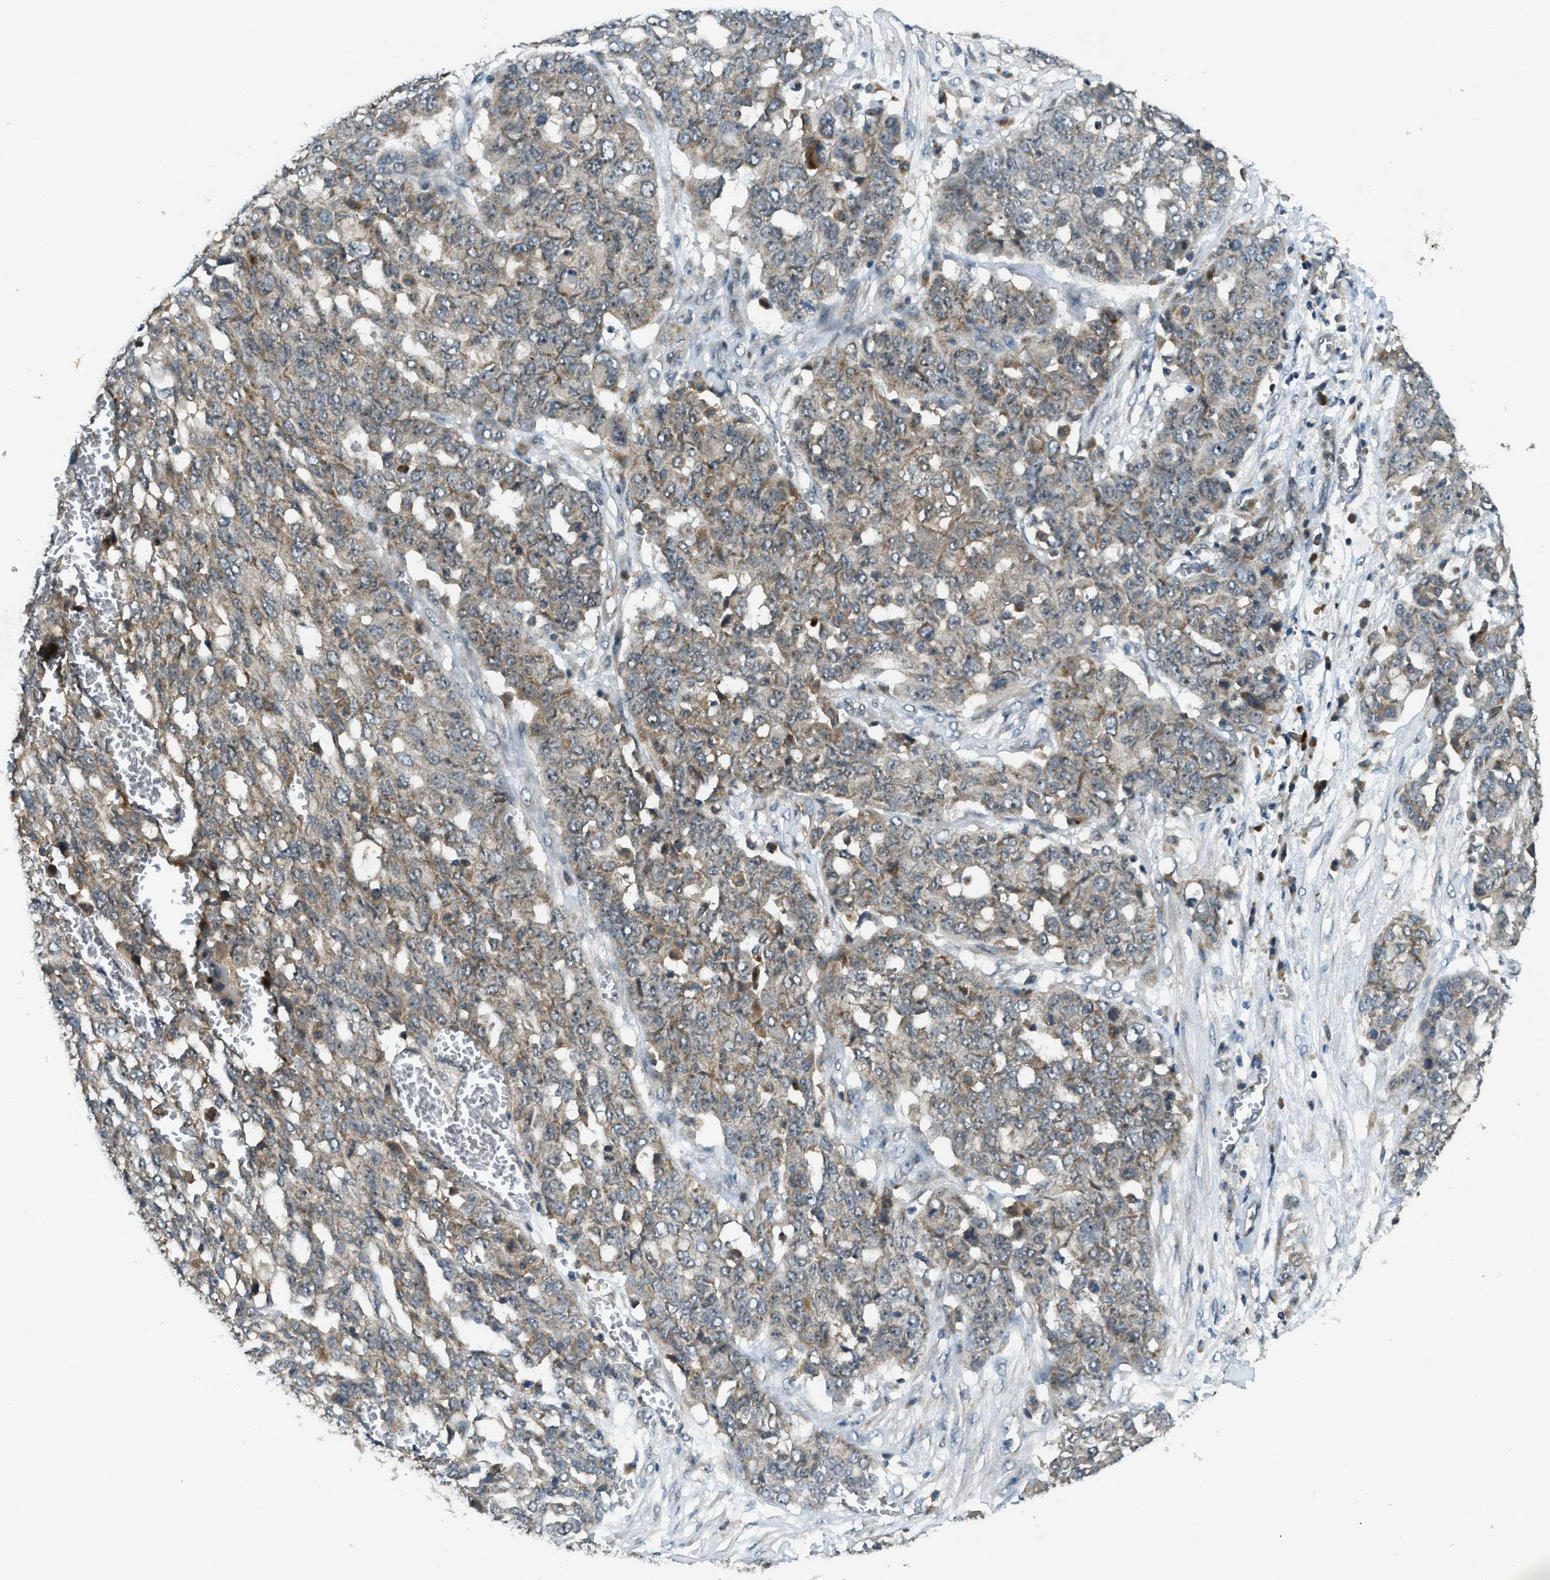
{"staining": {"intensity": "weak", "quantity": "25%-75%", "location": "cytoplasmic/membranous"}, "tissue": "ovarian cancer", "cell_type": "Tumor cells", "image_type": "cancer", "snomed": [{"axis": "morphology", "description": "Cystadenocarcinoma, serous, NOS"}, {"axis": "topography", "description": "Soft tissue"}, {"axis": "topography", "description": "Ovary"}], "caption": "Immunohistochemical staining of human serous cystadenocarcinoma (ovarian) reveals weak cytoplasmic/membranous protein positivity in approximately 25%-75% of tumor cells. (Stains: DAB in brown, nuclei in blue, Microscopy: brightfield microscopy at high magnification).", "gene": "ZNF71", "patient": {"sex": "female", "age": 57}}